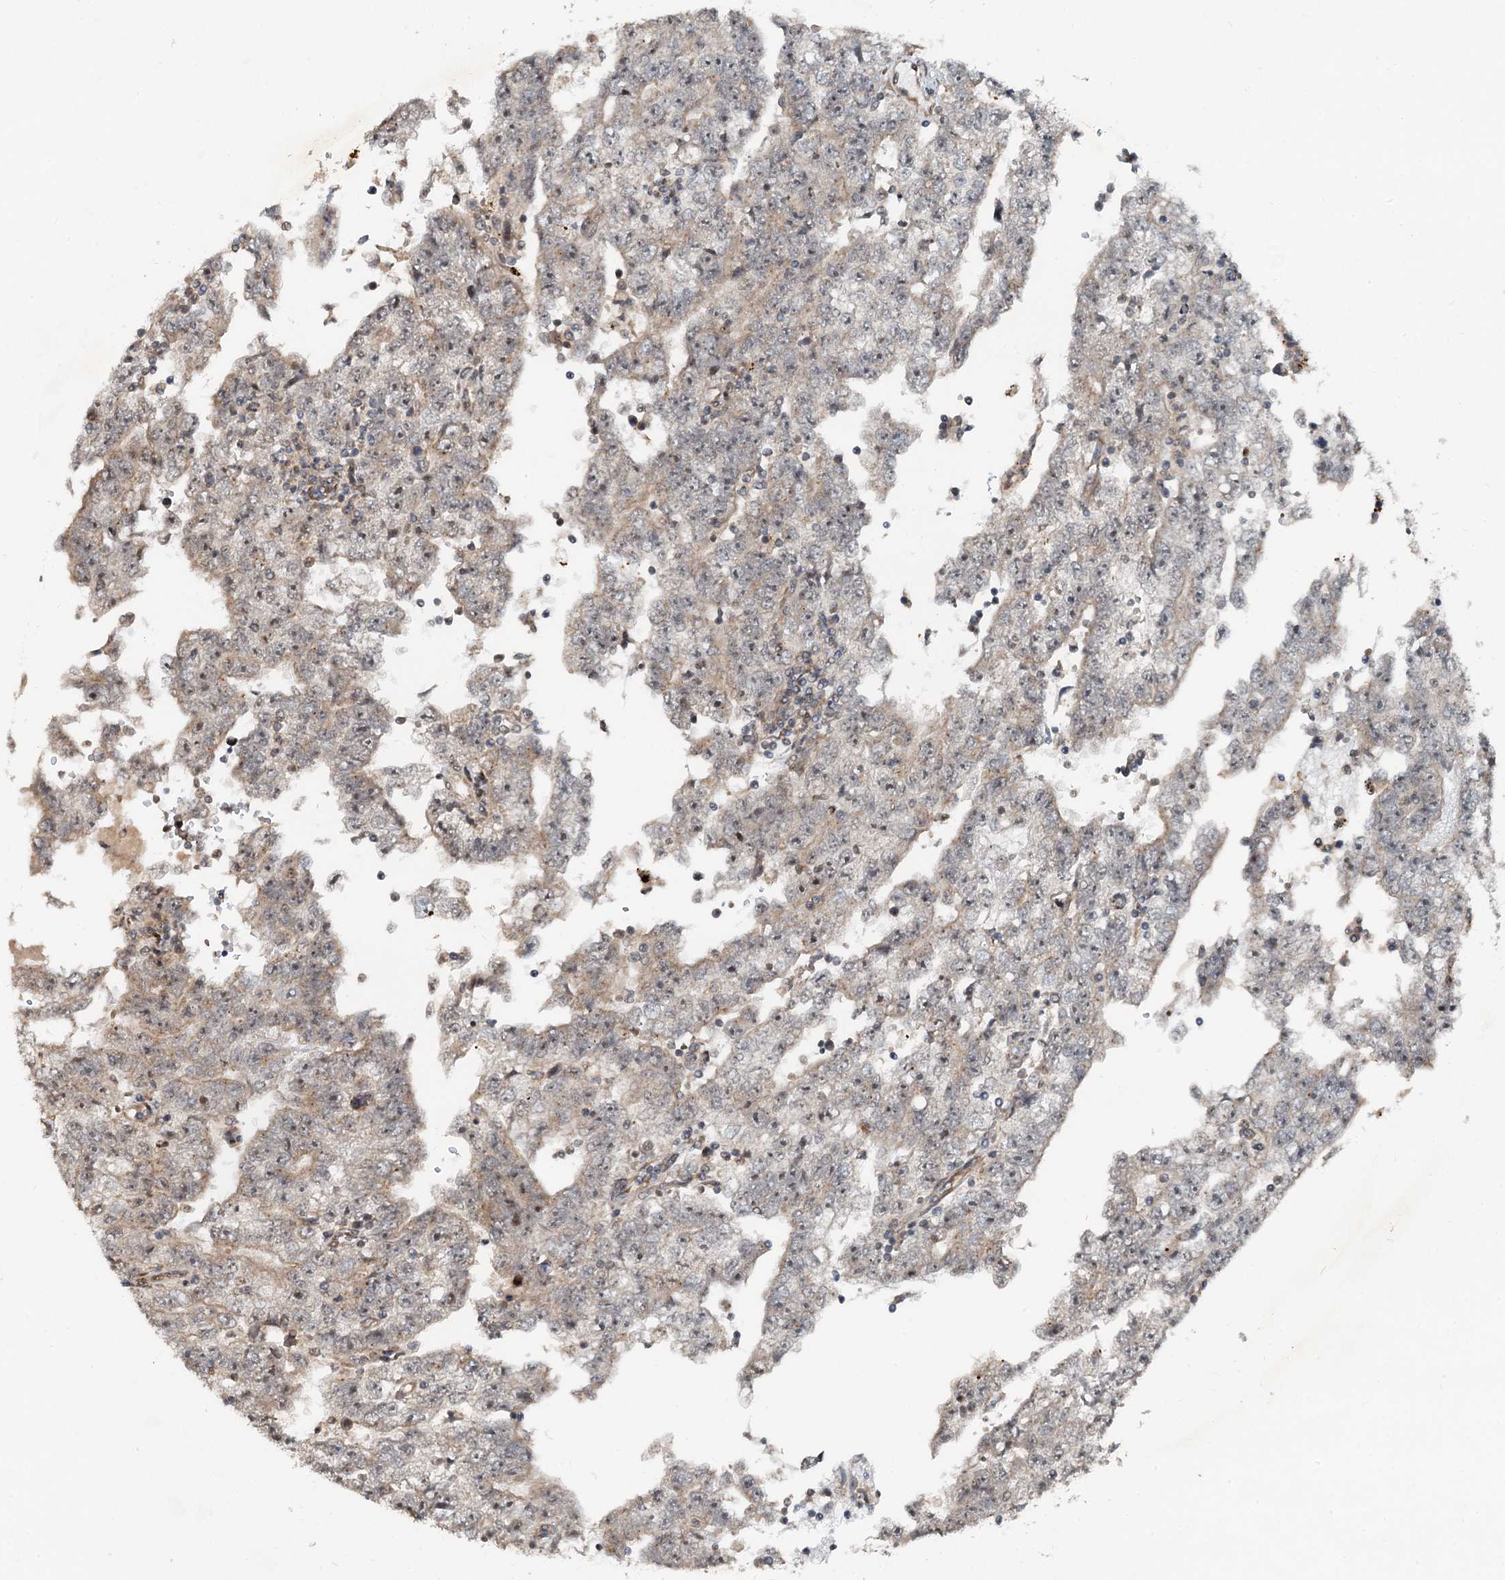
{"staining": {"intensity": "weak", "quantity": "<25%", "location": "cytoplasmic/membranous"}, "tissue": "testis cancer", "cell_type": "Tumor cells", "image_type": "cancer", "snomed": [{"axis": "morphology", "description": "Carcinoma, Embryonal, NOS"}, {"axis": "topography", "description": "Testis"}], "caption": "An image of testis cancer (embryonal carcinoma) stained for a protein exhibits no brown staining in tumor cells.", "gene": "CEP68", "patient": {"sex": "male", "age": 25}}